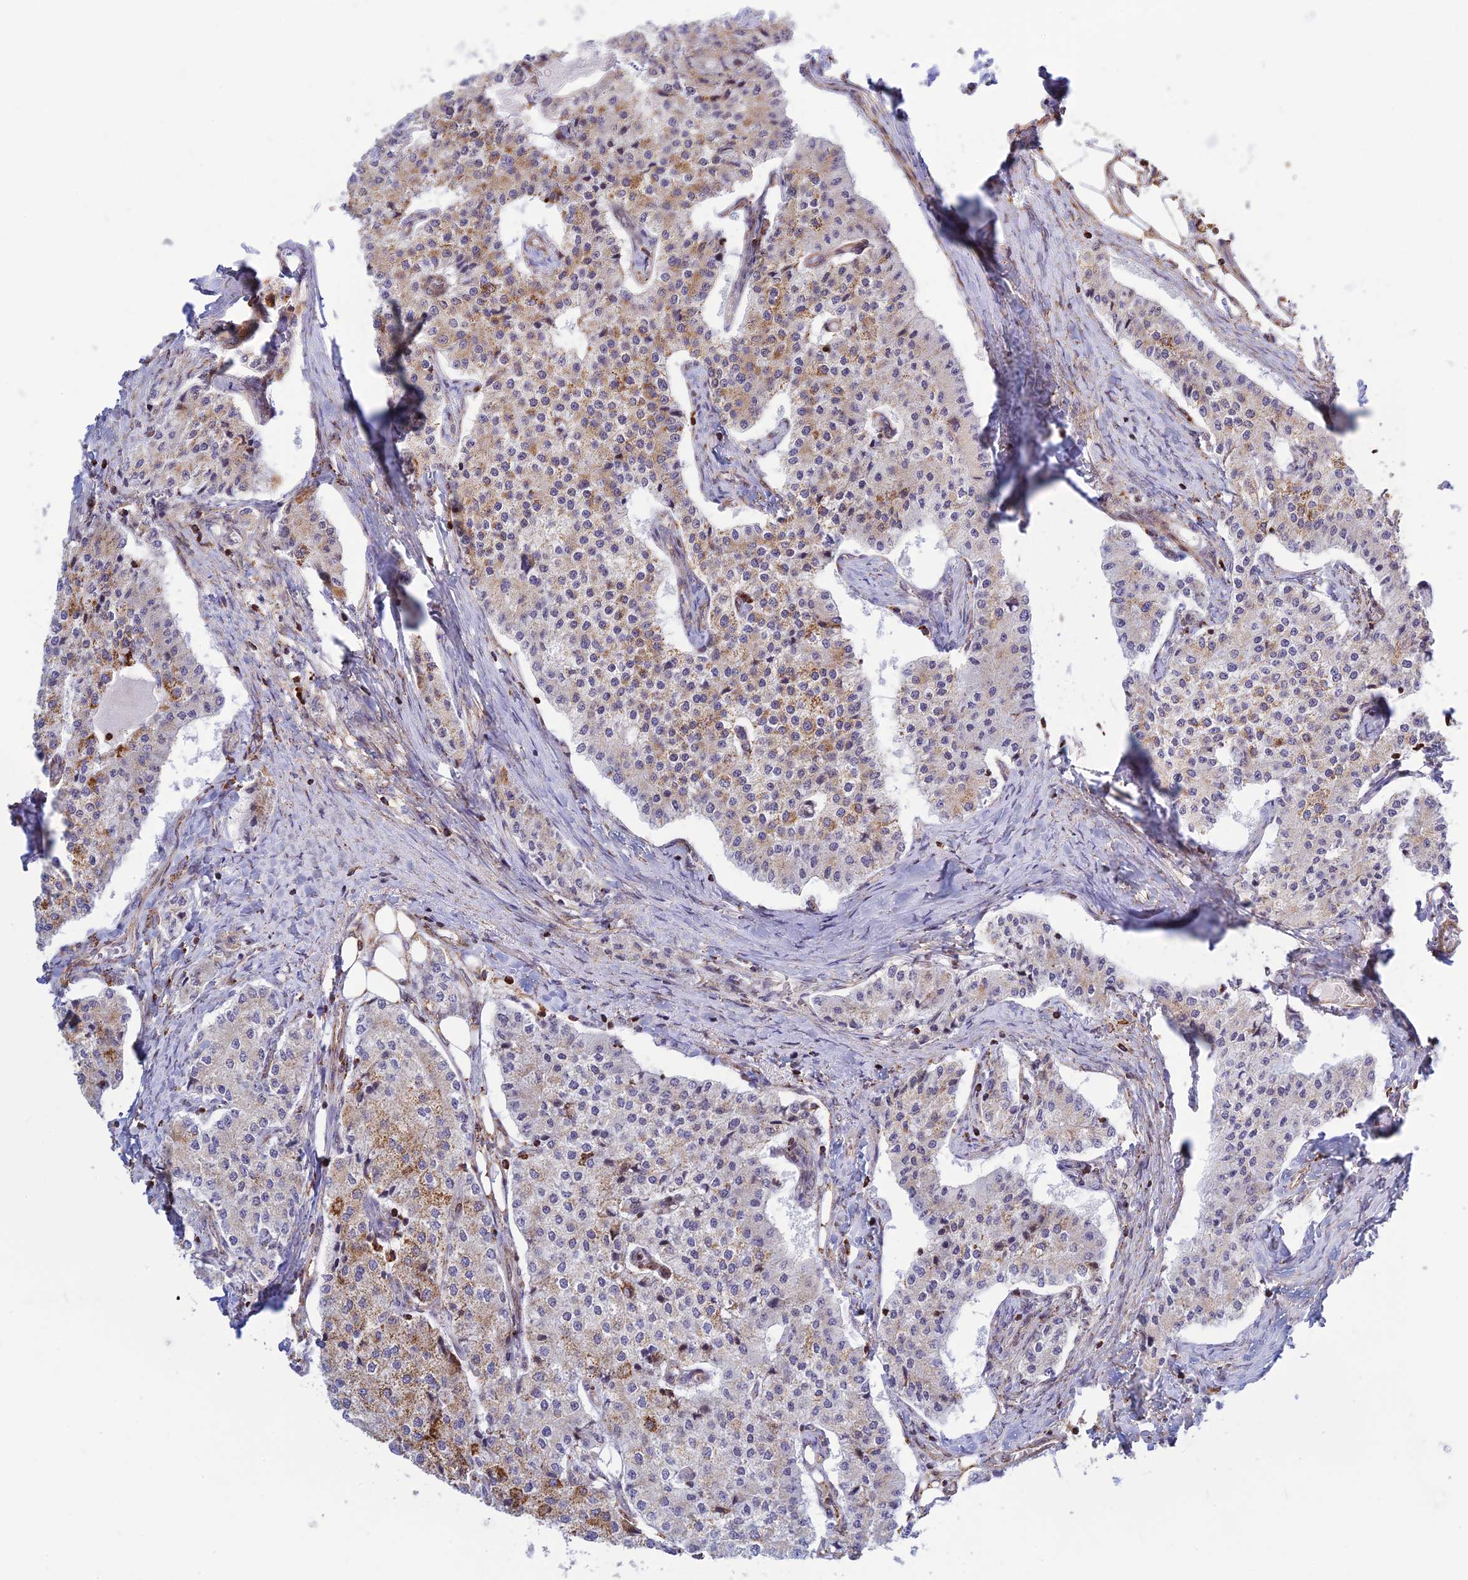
{"staining": {"intensity": "moderate", "quantity": "25%-75%", "location": "cytoplasmic/membranous"}, "tissue": "carcinoid", "cell_type": "Tumor cells", "image_type": "cancer", "snomed": [{"axis": "morphology", "description": "Carcinoid, malignant, NOS"}, {"axis": "topography", "description": "Colon"}], "caption": "Moderate cytoplasmic/membranous protein positivity is seen in about 25%-75% of tumor cells in carcinoid (malignant).", "gene": "POLR1G", "patient": {"sex": "female", "age": 52}}